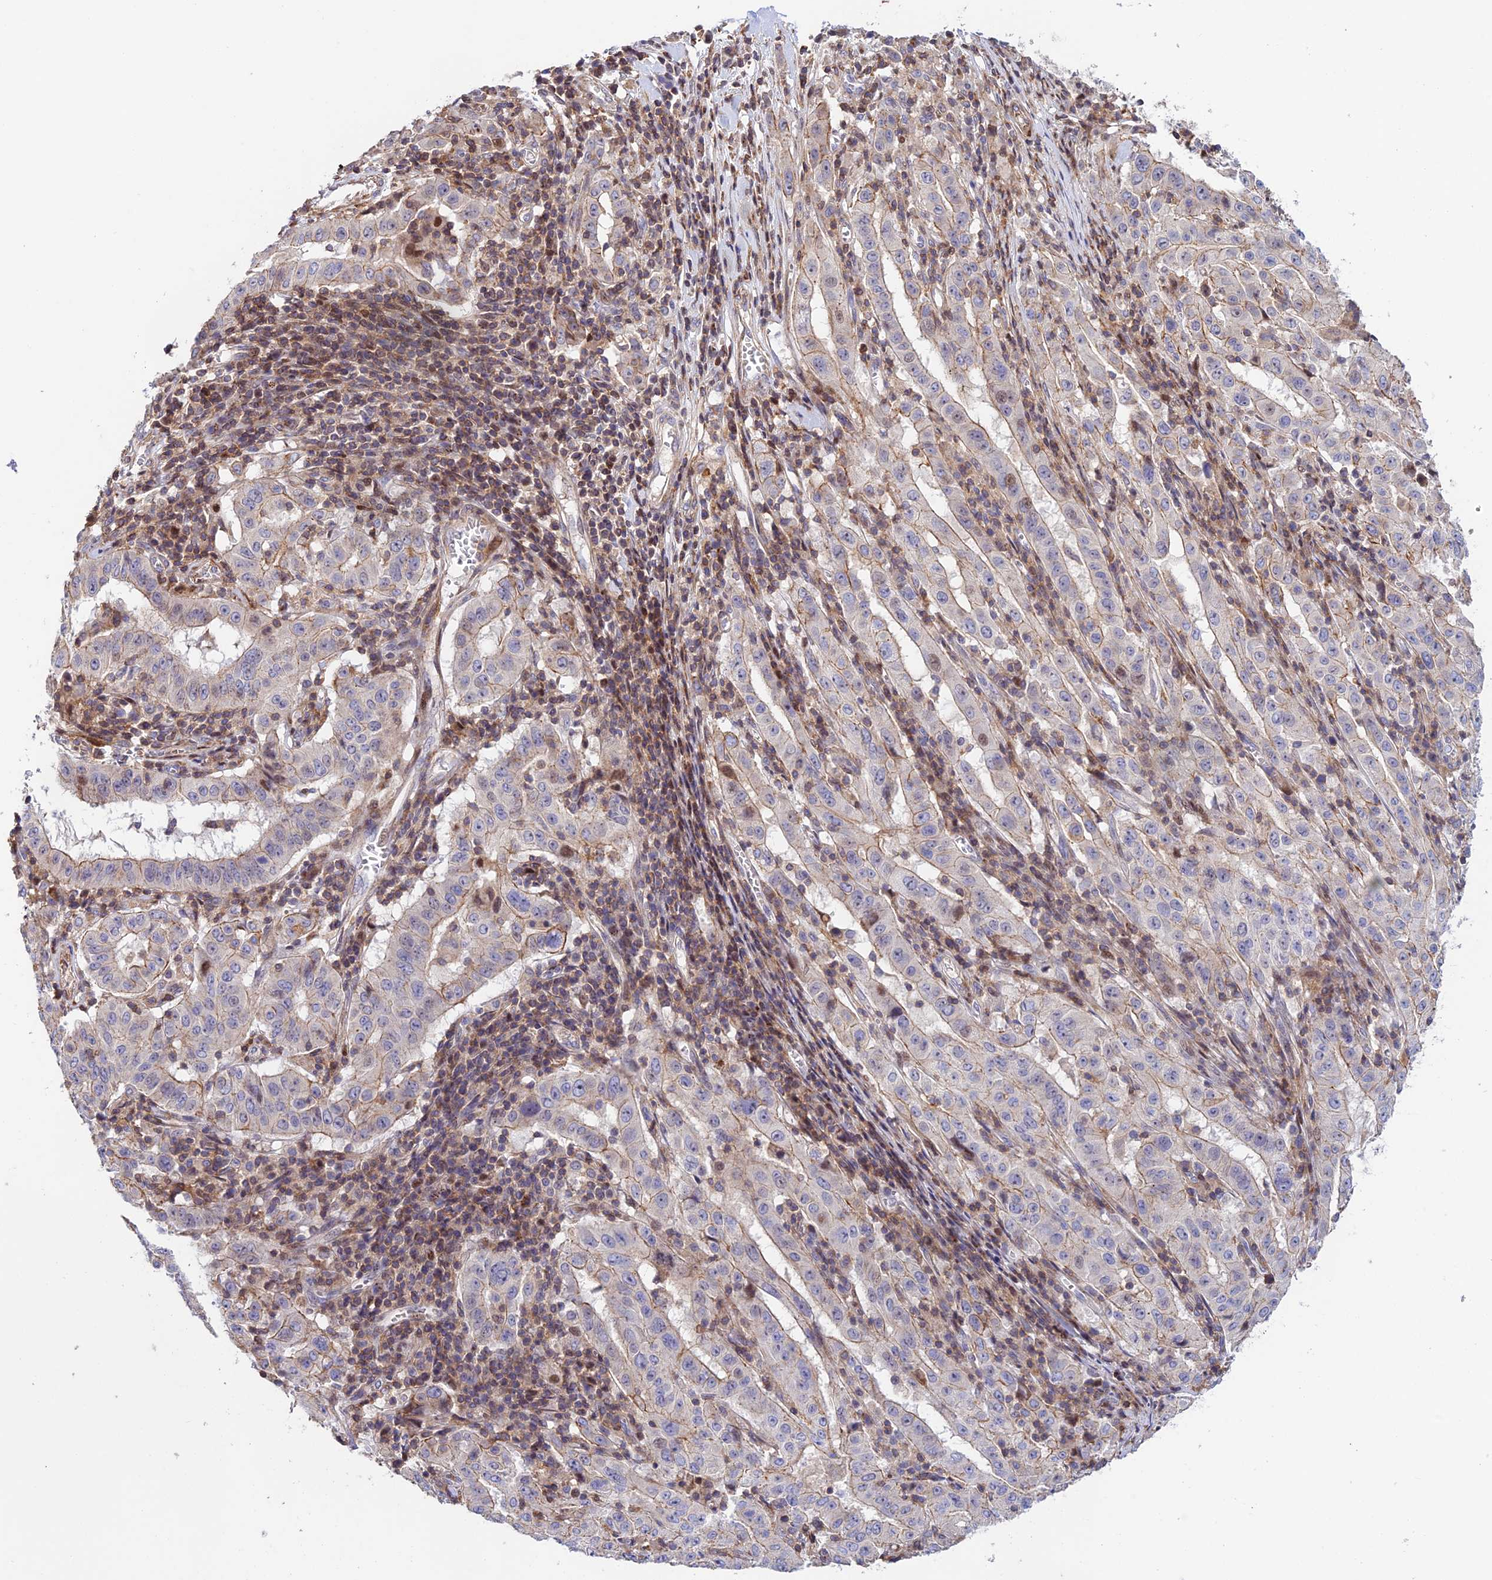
{"staining": {"intensity": "weak", "quantity": "25%-75%", "location": "cytoplasmic/membranous"}, "tissue": "pancreatic cancer", "cell_type": "Tumor cells", "image_type": "cancer", "snomed": [{"axis": "morphology", "description": "Adenocarcinoma, NOS"}, {"axis": "topography", "description": "Pancreas"}], "caption": "Immunohistochemistry photomicrograph of human pancreatic cancer stained for a protein (brown), which exhibits low levels of weak cytoplasmic/membranous positivity in approximately 25%-75% of tumor cells.", "gene": "PRIM1", "patient": {"sex": "male", "age": 63}}